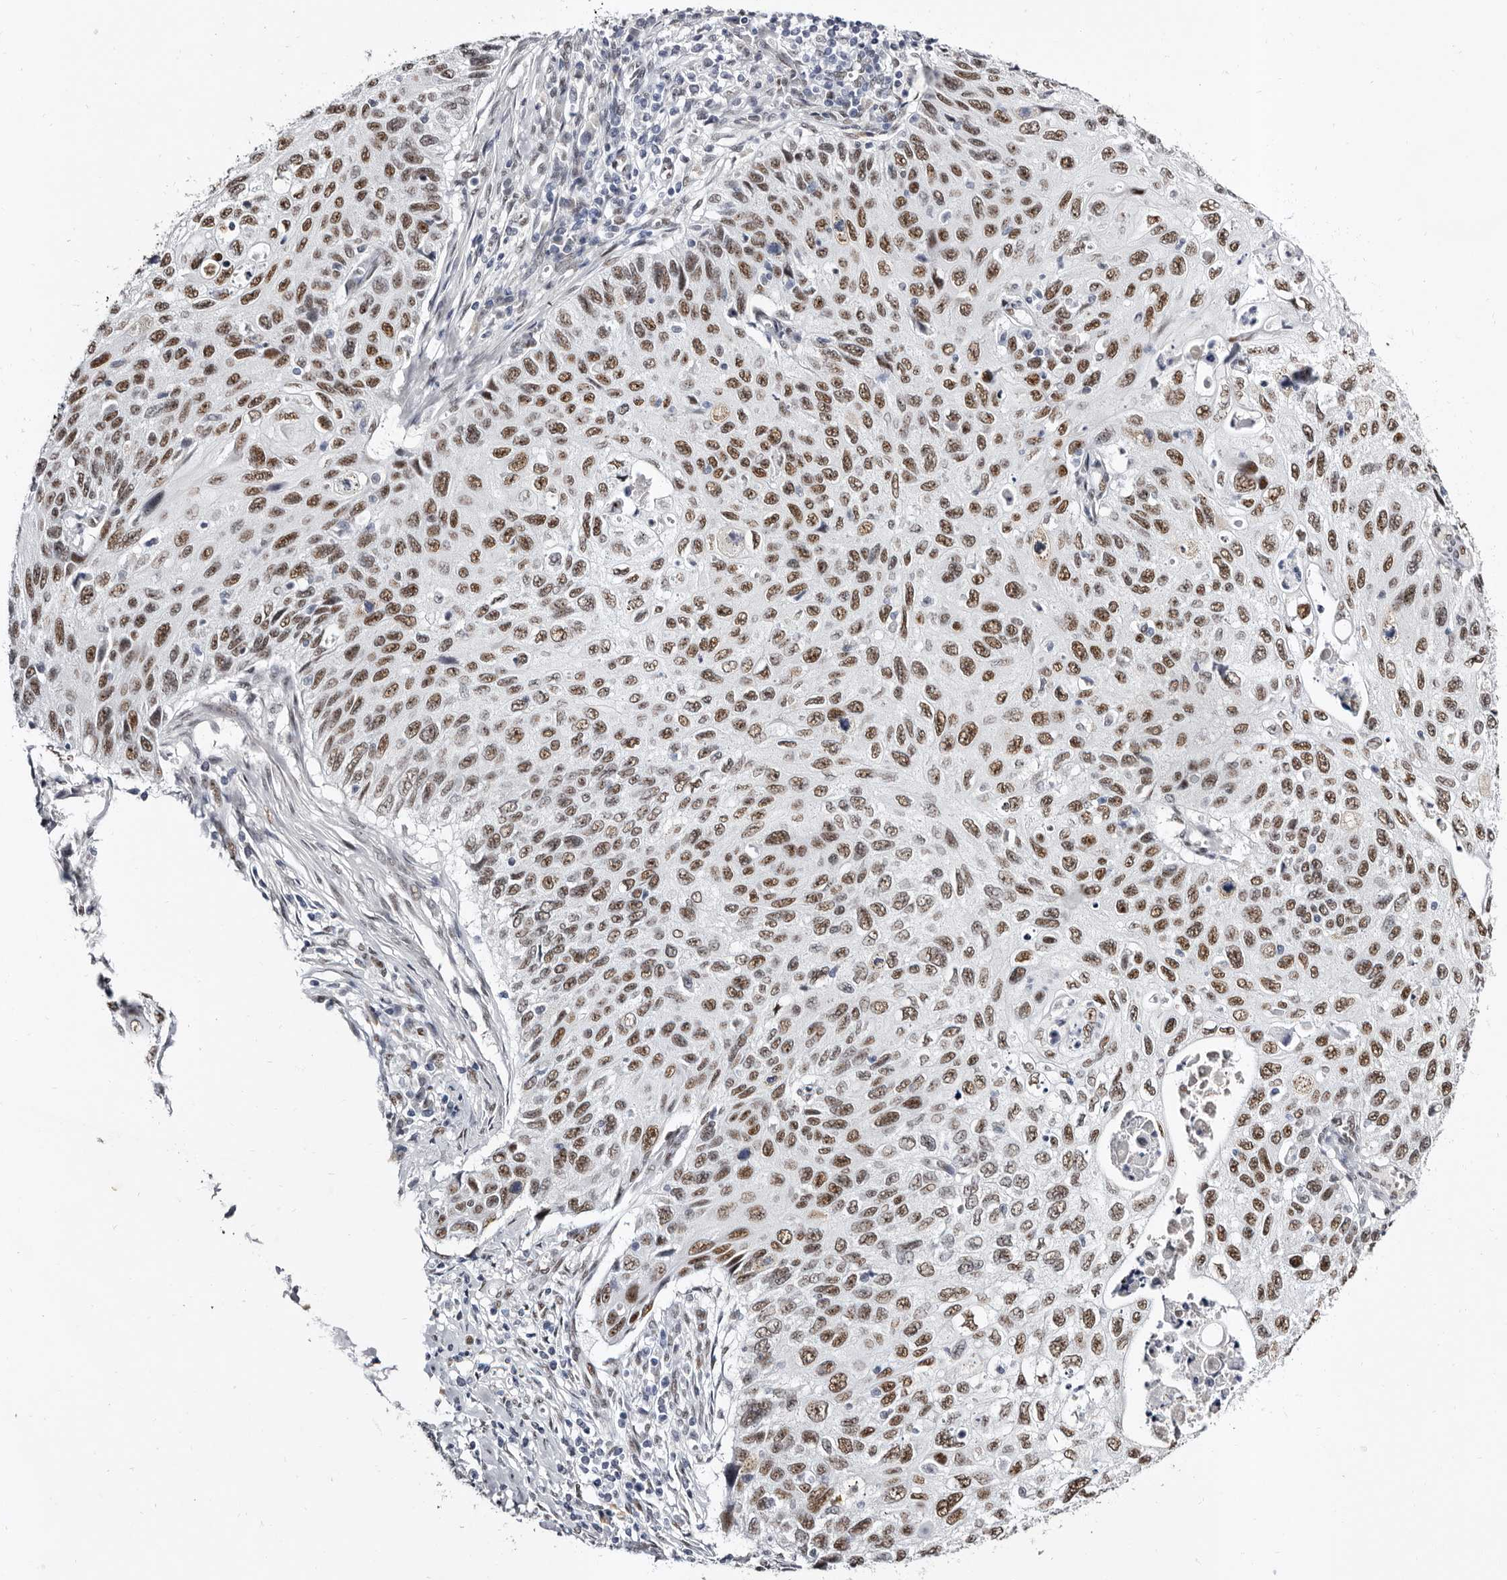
{"staining": {"intensity": "moderate", "quantity": ">75%", "location": "nuclear"}, "tissue": "cervical cancer", "cell_type": "Tumor cells", "image_type": "cancer", "snomed": [{"axis": "morphology", "description": "Squamous cell carcinoma, NOS"}, {"axis": "topography", "description": "Cervix"}], "caption": "The photomicrograph displays immunohistochemical staining of cervical cancer. There is moderate nuclear positivity is seen in approximately >75% of tumor cells.", "gene": "ZNF326", "patient": {"sex": "female", "age": 70}}